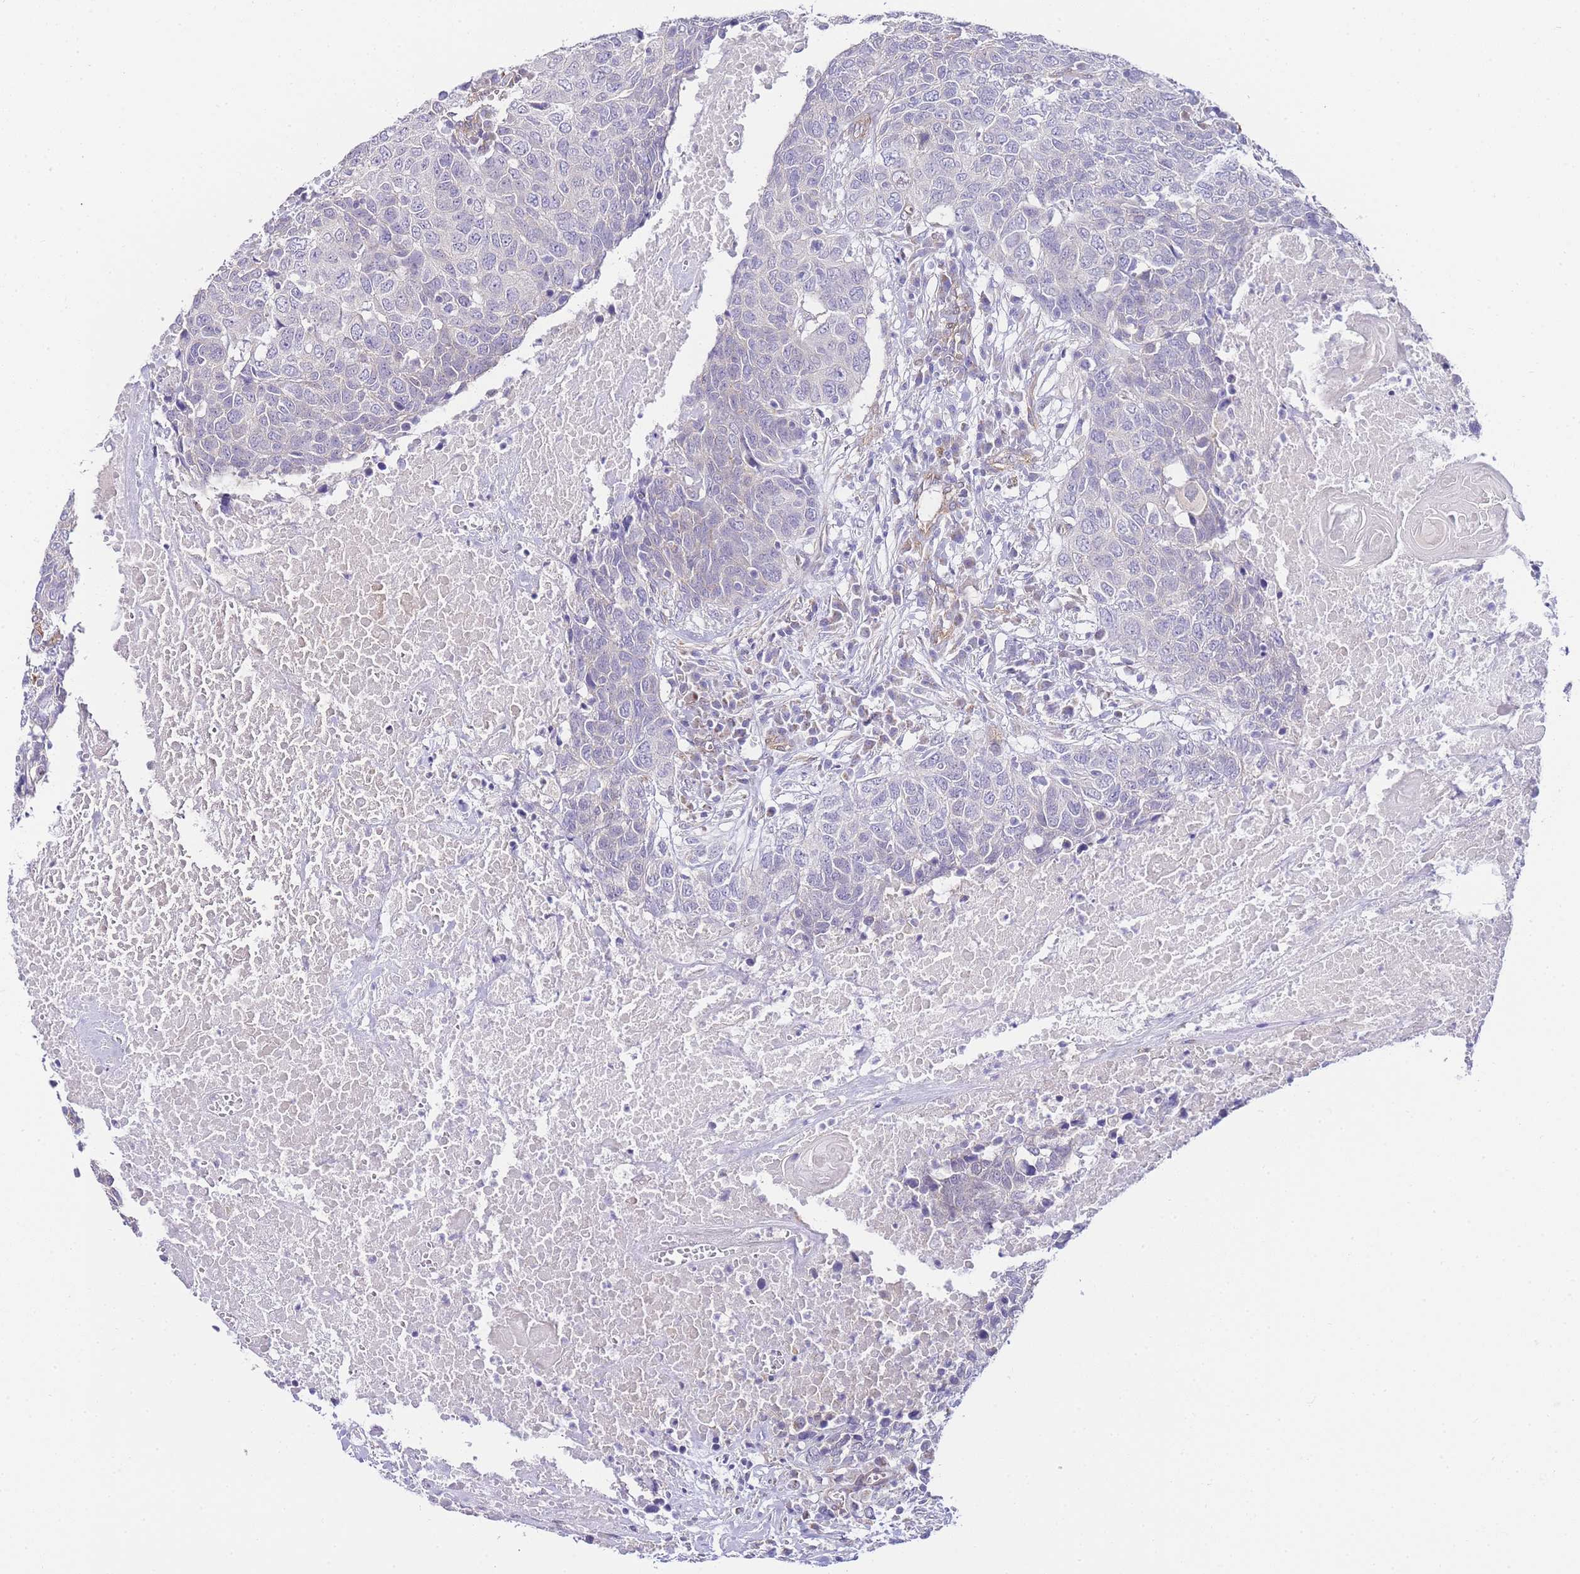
{"staining": {"intensity": "negative", "quantity": "none", "location": "none"}, "tissue": "head and neck cancer", "cell_type": "Tumor cells", "image_type": "cancer", "snomed": [{"axis": "morphology", "description": "Squamous cell carcinoma, NOS"}, {"axis": "topography", "description": "Head-Neck"}], "caption": "The immunohistochemistry (IHC) image has no significant staining in tumor cells of head and neck cancer (squamous cell carcinoma) tissue.", "gene": "PDCD7", "patient": {"sex": "male", "age": 66}}